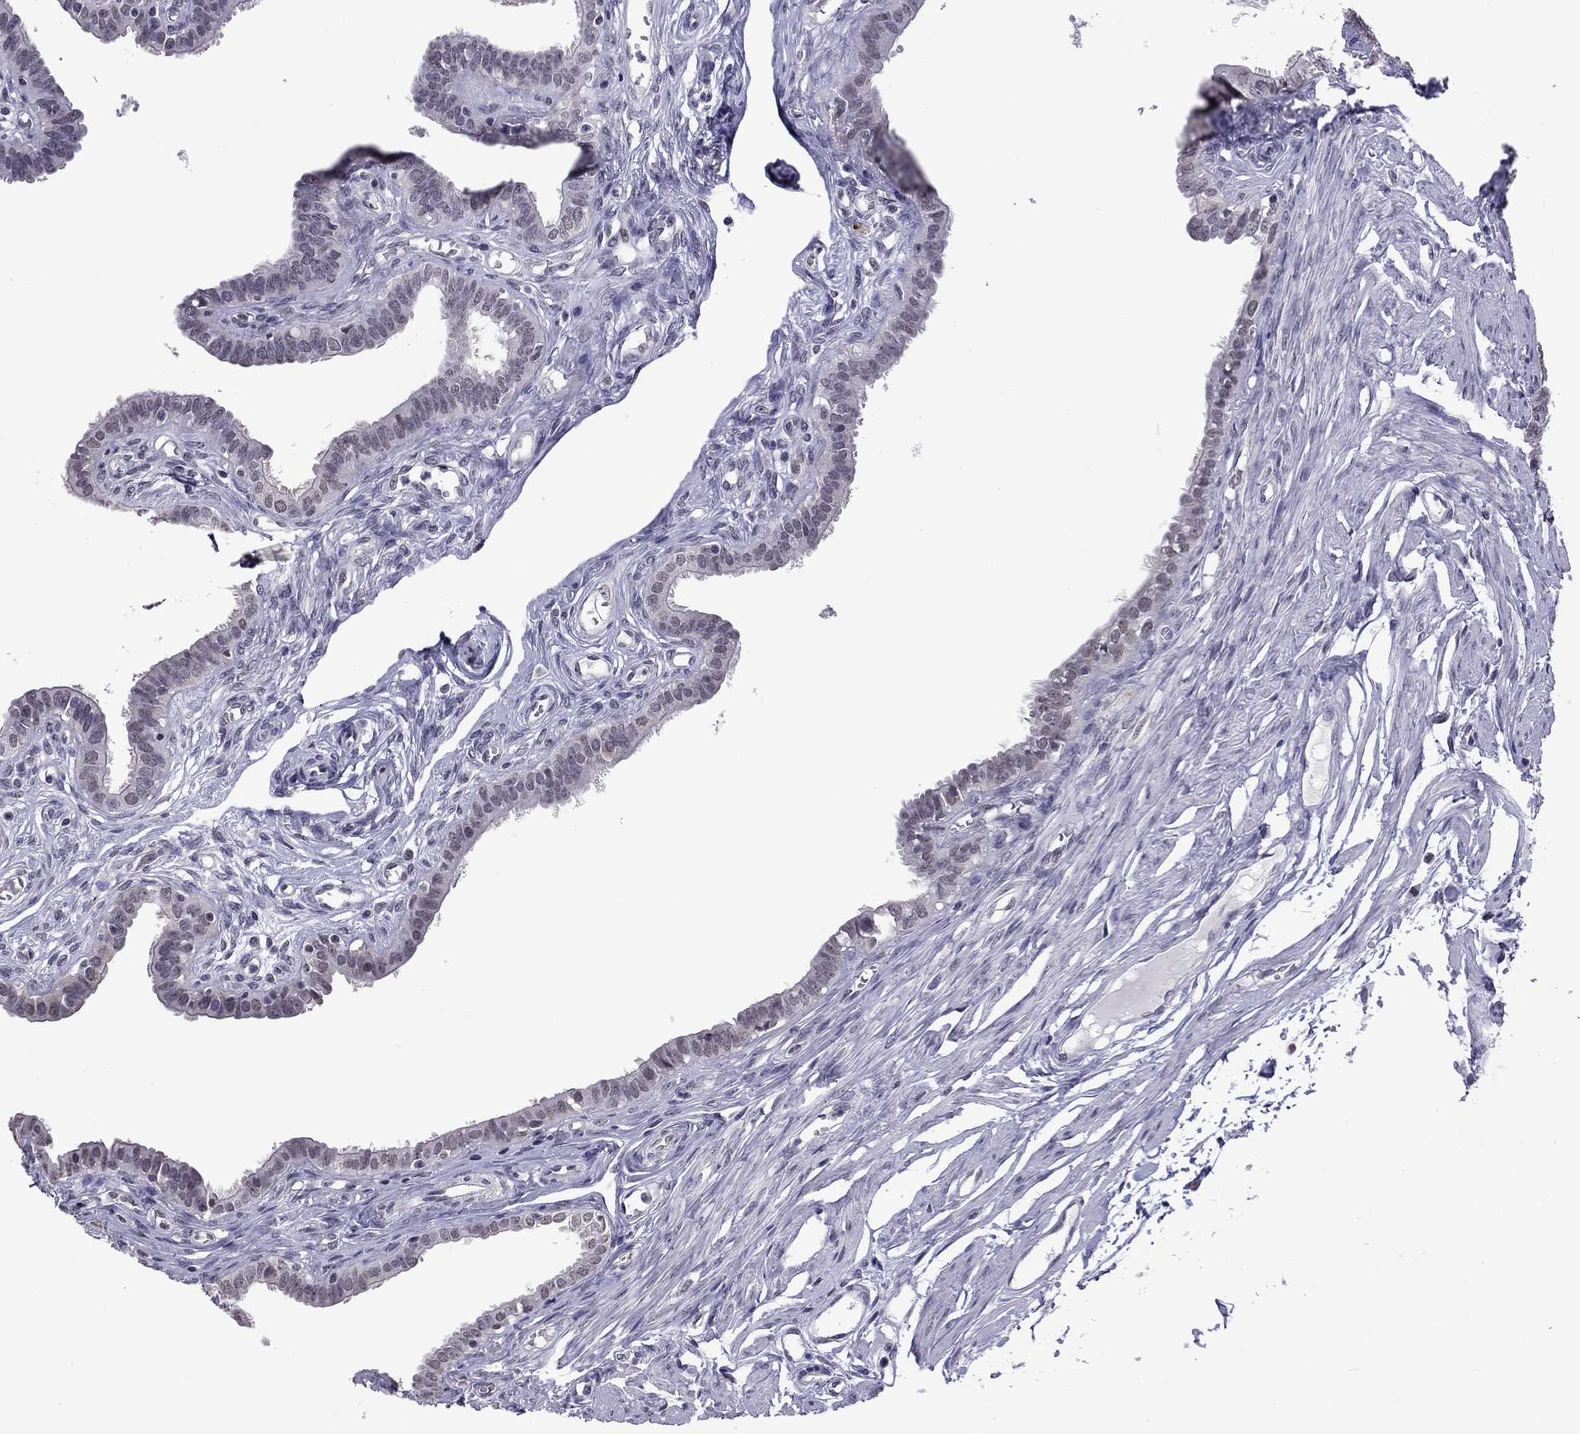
{"staining": {"intensity": "negative", "quantity": "none", "location": "none"}, "tissue": "fallopian tube", "cell_type": "Glandular cells", "image_type": "normal", "snomed": [{"axis": "morphology", "description": "Normal tissue, NOS"}, {"axis": "morphology", "description": "Carcinoma, endometroid"}, {"axis": "topography", "description": "Fallopian tube"}, {"axis": "topography", "description": "Ovary"}], "caption": "Glandular cells are negative for brown protein staining in benign fallopian tube. (Immunohistochemistry, brightfield microscopy, high magnification).", "gene": "PPP1R3A", "patient": {"sex": "female", "age": 42}}